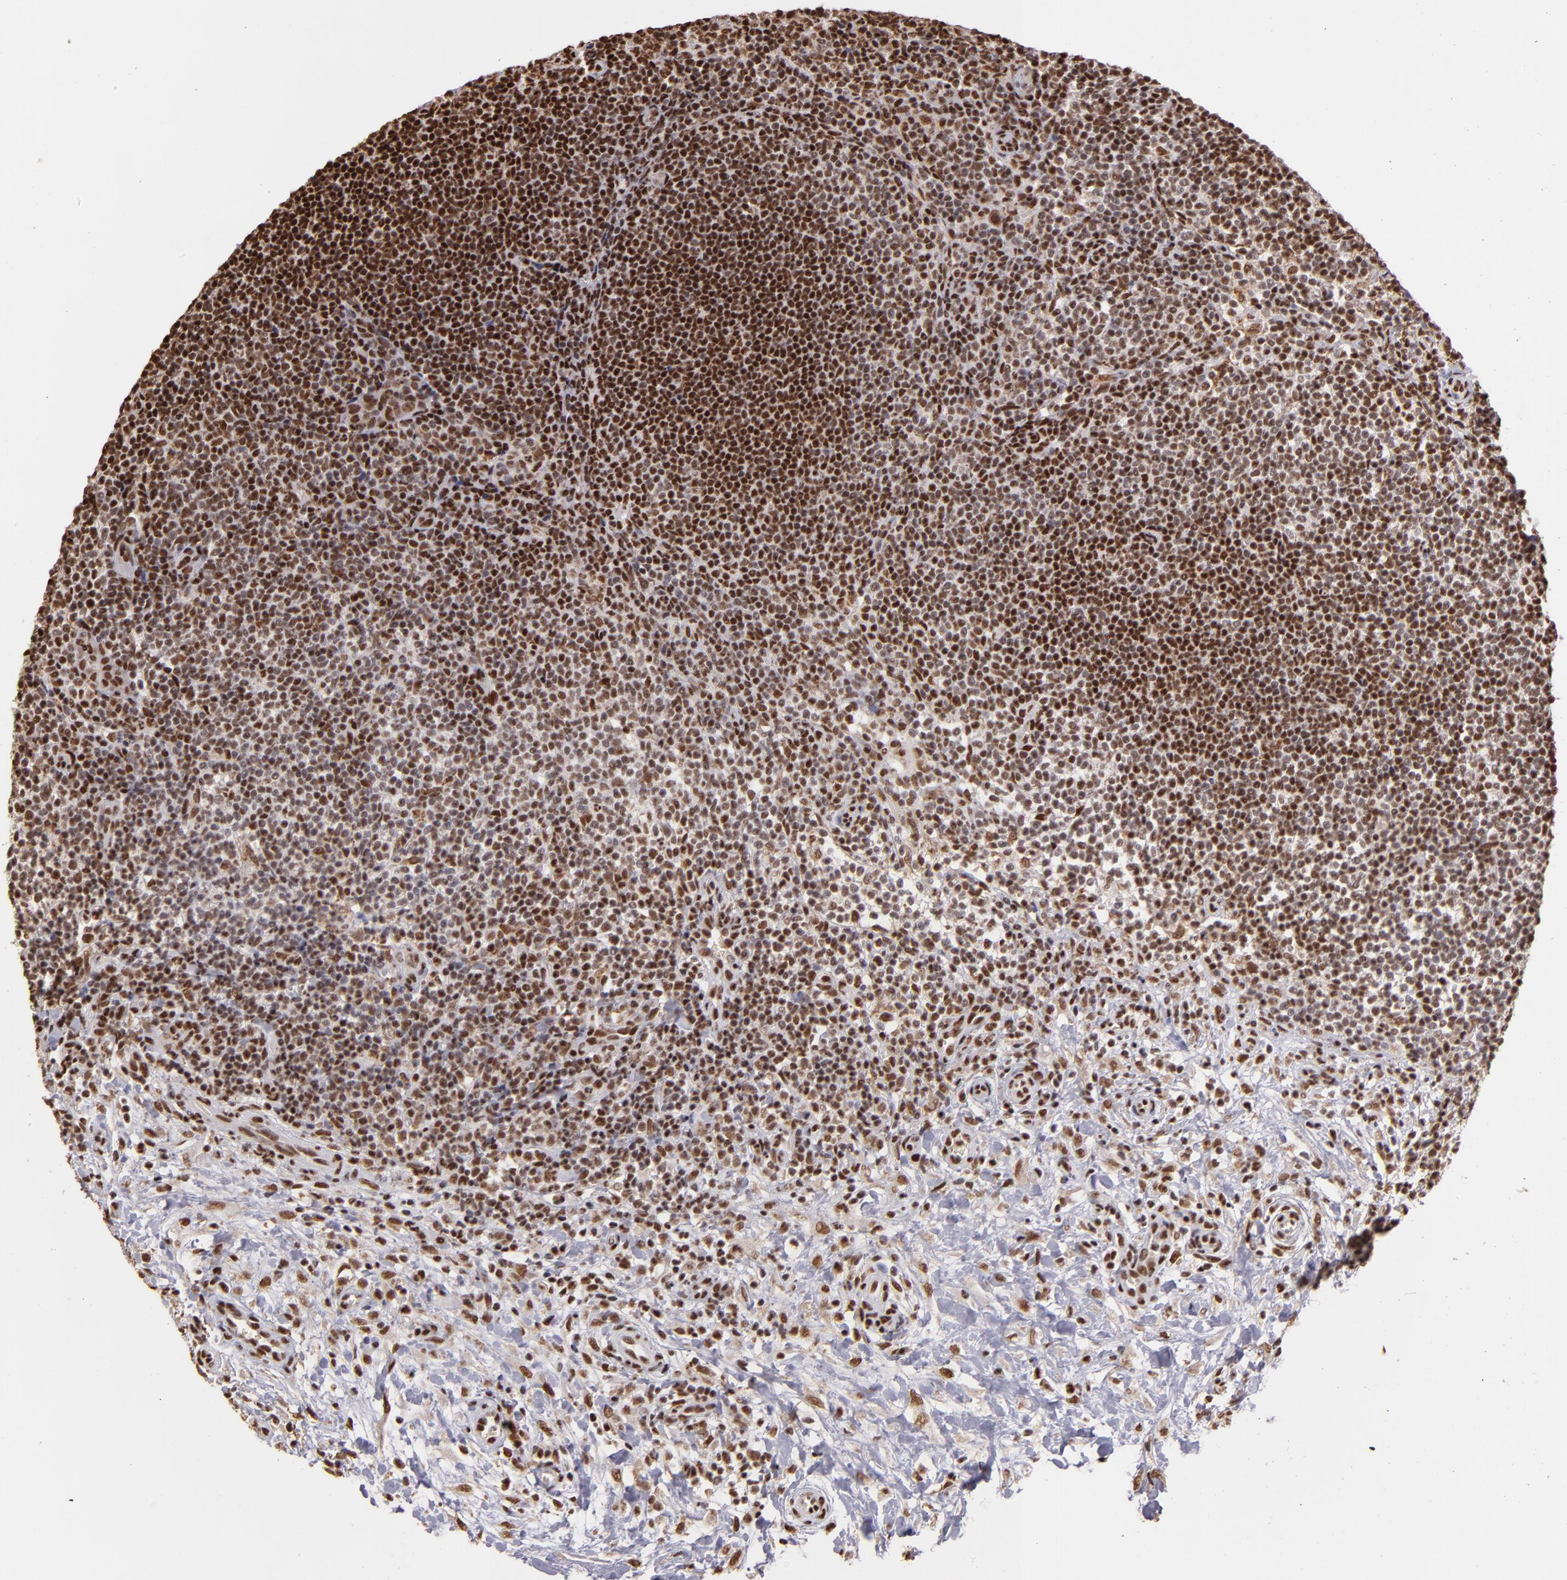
{"staining": {"intensity": "moderate", "quantity": ">75%", "location": "nuclear"}, "tissue": "lymphoma", "cell_type": "Tumor cells", "image_type": "cancer", "snomed": [{"axis": "morphology", "description": "Malignant lymphoma, non-Hodgkin's type, Low grade"}, {"axis": "topography", "description": "Lymph node"}], "caption": "Low-grade malignant lymphoma, non-Hodgkin's type stained with a brown dye demonstrates moderate nuclear positive positivity in about >75% of tumor cells.", "gene": "SP1", "patient": {"sex": "female", "age": 76}}